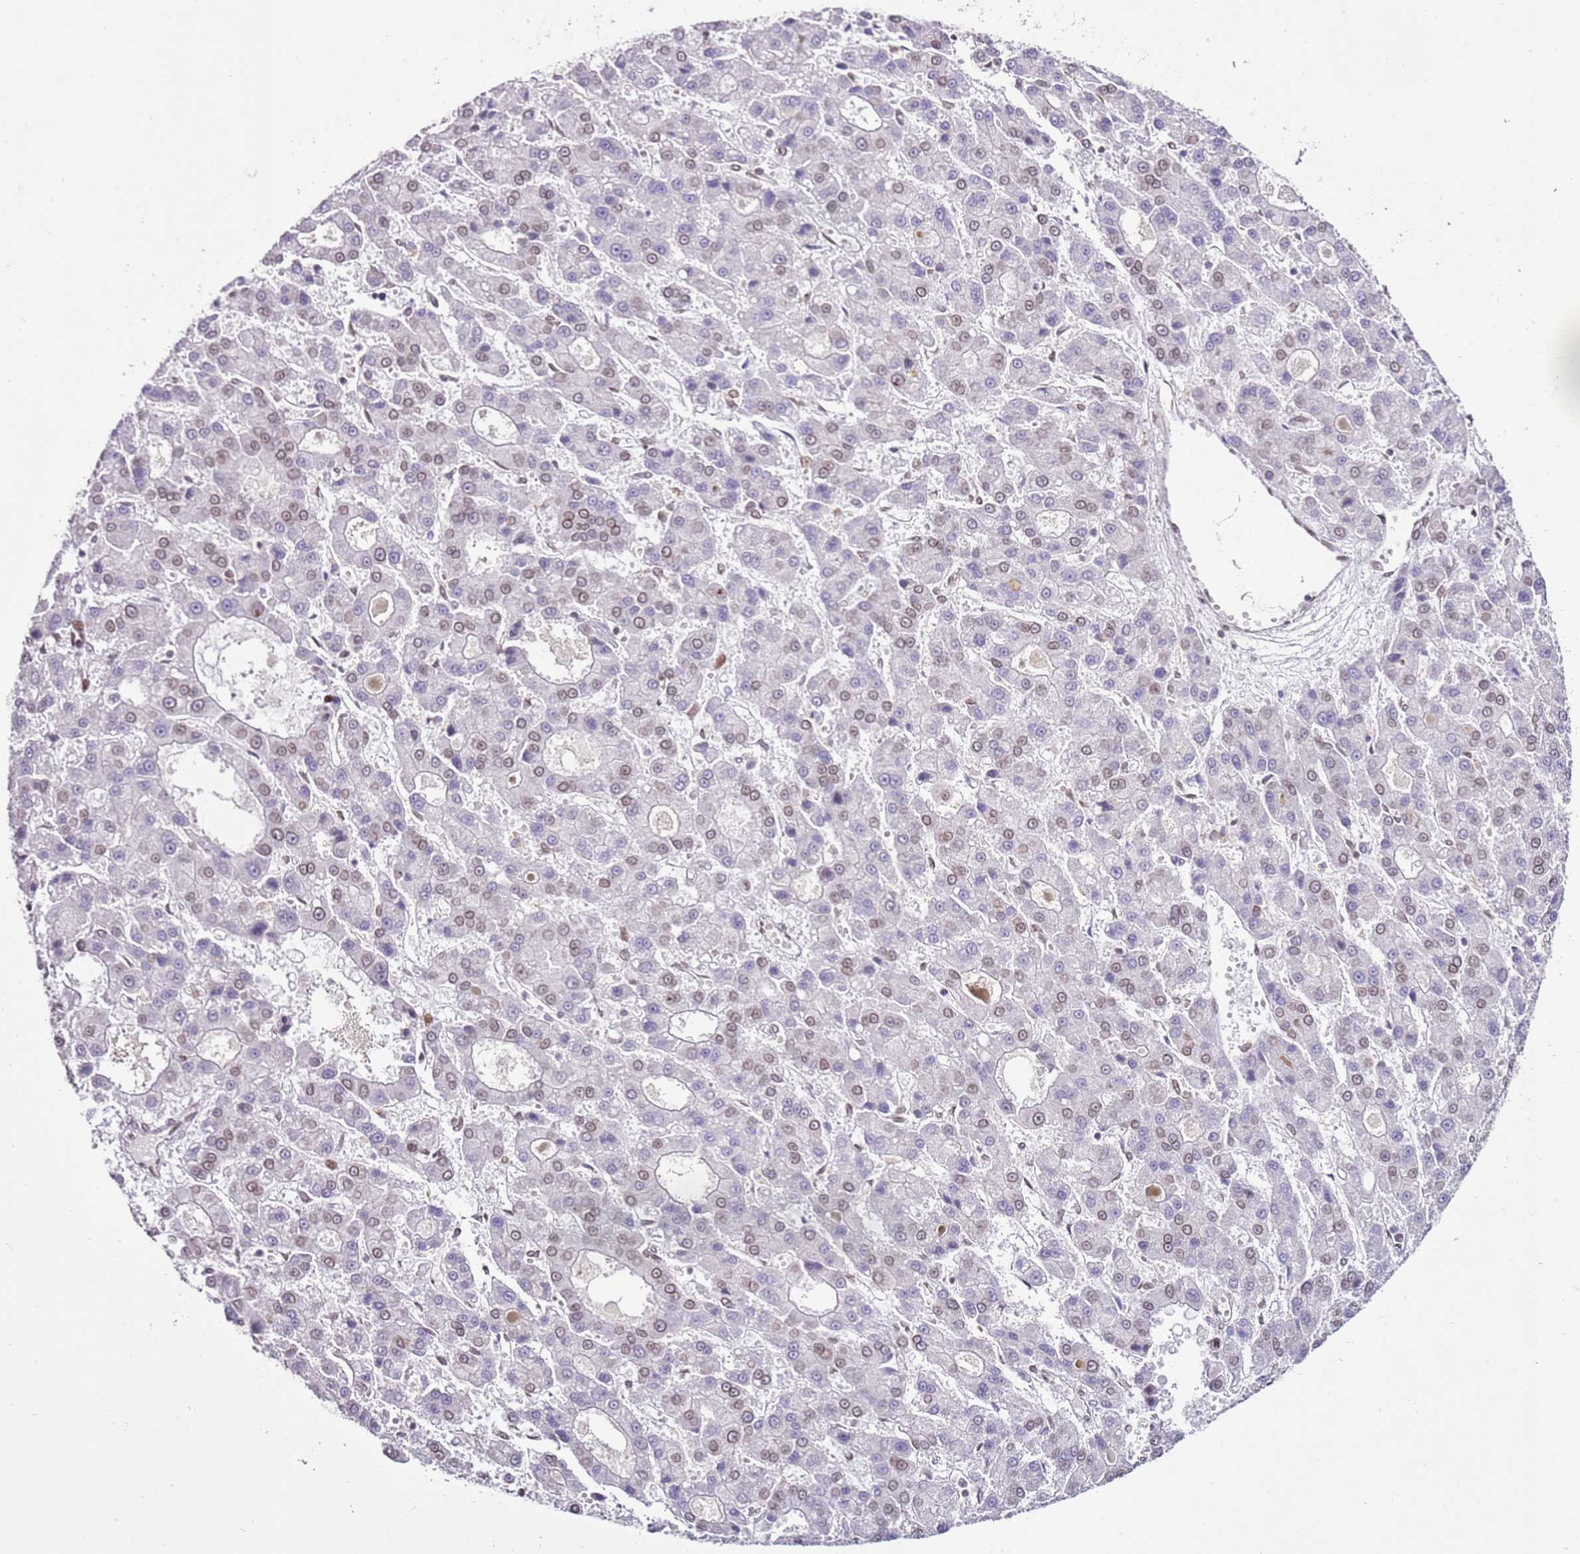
{"staining": {"intensity": "moderate", "quantity": "25%-75%", "location": "cytoplasmic/membranous,nuclear"}, "tissue": "liver cancer", "cell_type": "Tumor cells", "image_type": "cancer", "snomed": [{"axis": "morphology", "description": "Carcinoma, Hepatocellular, NOS"}, {"axis": "topography", "description": "Liver"}], "caption": "Human hepatocellular carcinoma (liver) stained with a brown dye shows moderate cytoplasmic/membranous and nuclear positive positivity in about 25%-75% of tumor cells.", "gene": "POU6F1", "patient": {"sex": "male", "age": 70}}